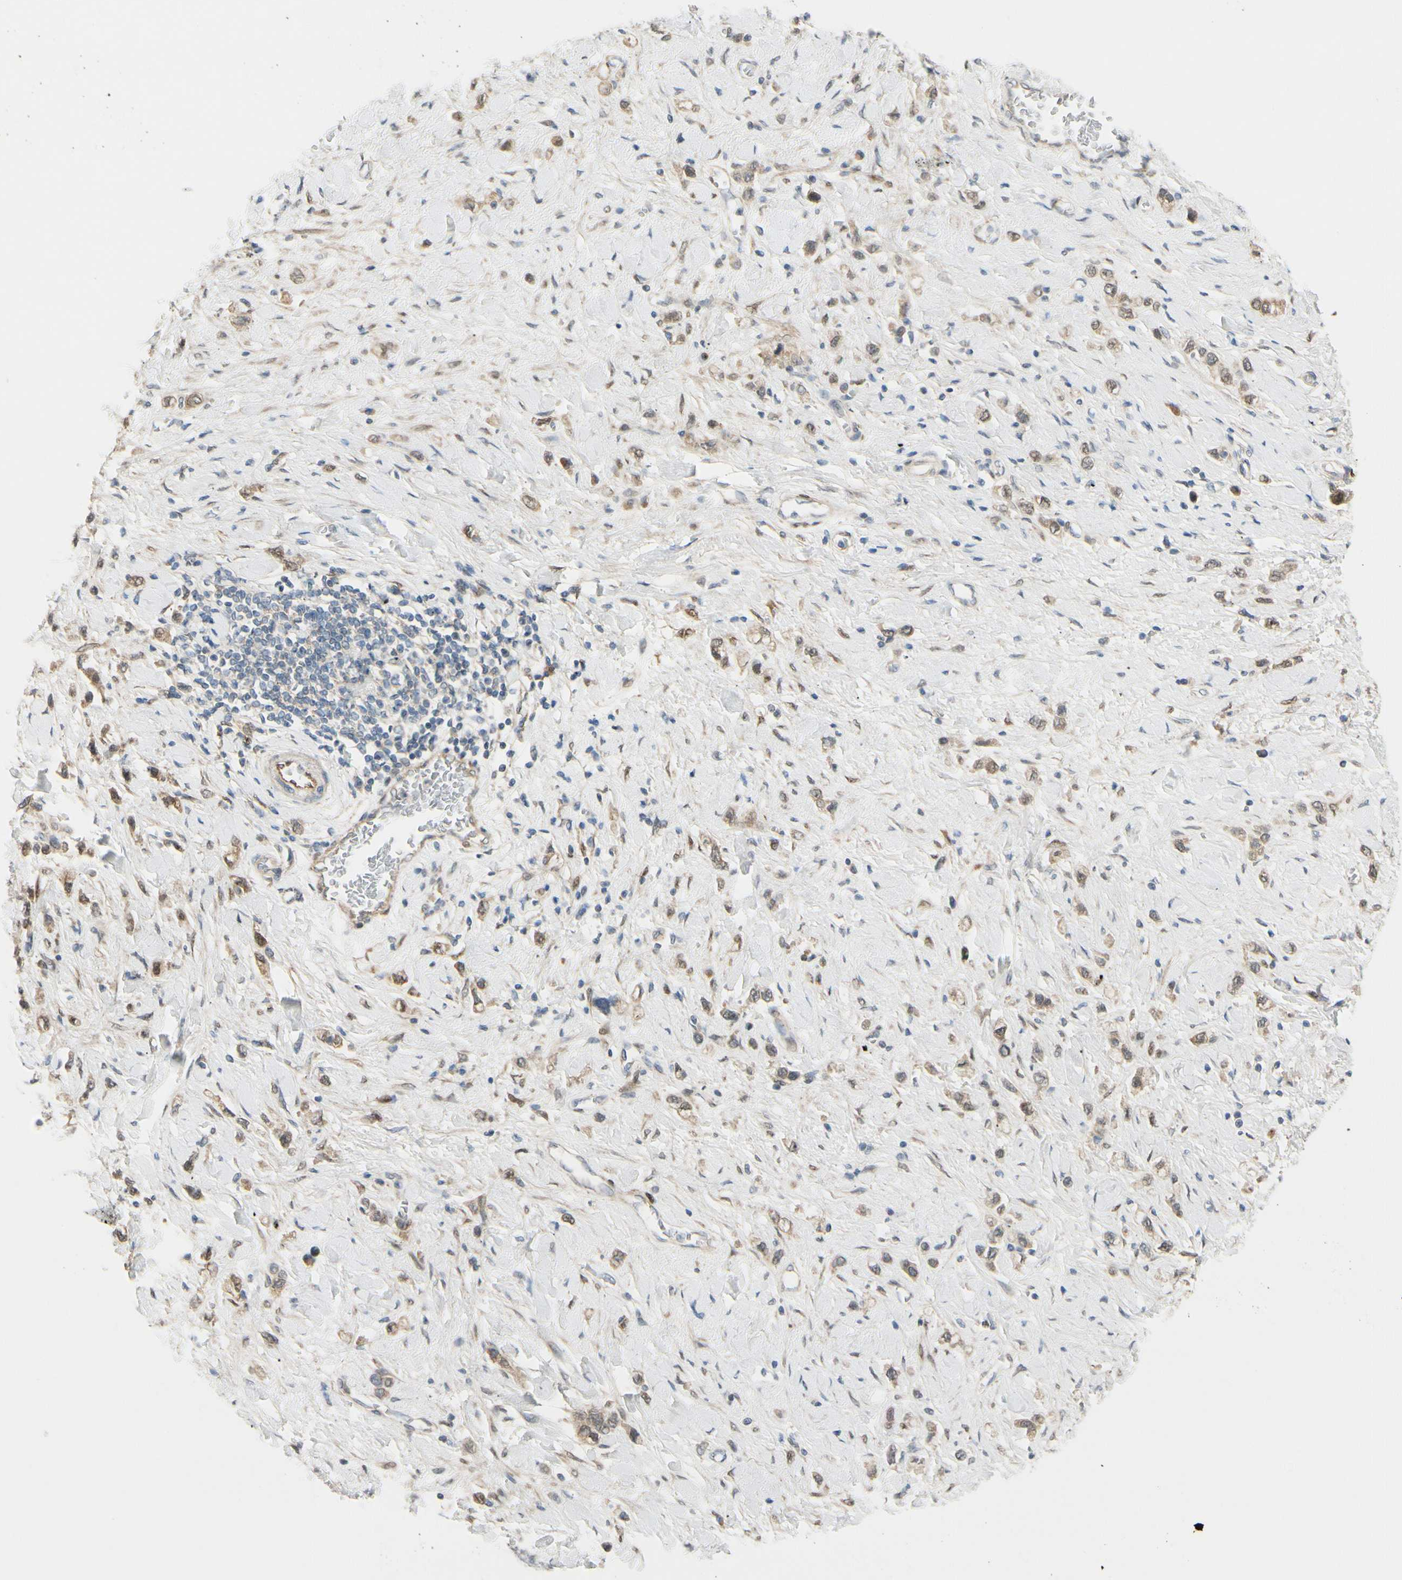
{"staining": {"intensity": "weak", "quantity": ">75%", "location": "nuclear"}, "tissue": "stomach cancer", "cell_type": "Tumor cells", "image_type": "cancer", "snomed": [{"axis": "morphology", "description": "Normal tissue, NOS"}, {"axis": "morphology", "description": "Adenocarcinoma, NOS"}, {"axis": "topography", "description": "Stomach, upper"}, {"axis": "topography", "description": "Stomach"}], "caption": "Immunohistochemical staining of human stomach cancer (adenocarcinoma) displays low levels of weak nuclear staining in approximately >75% of tumor cells.", "gene": "FHL2", "patient": {"sex": "female", "age": 65}}